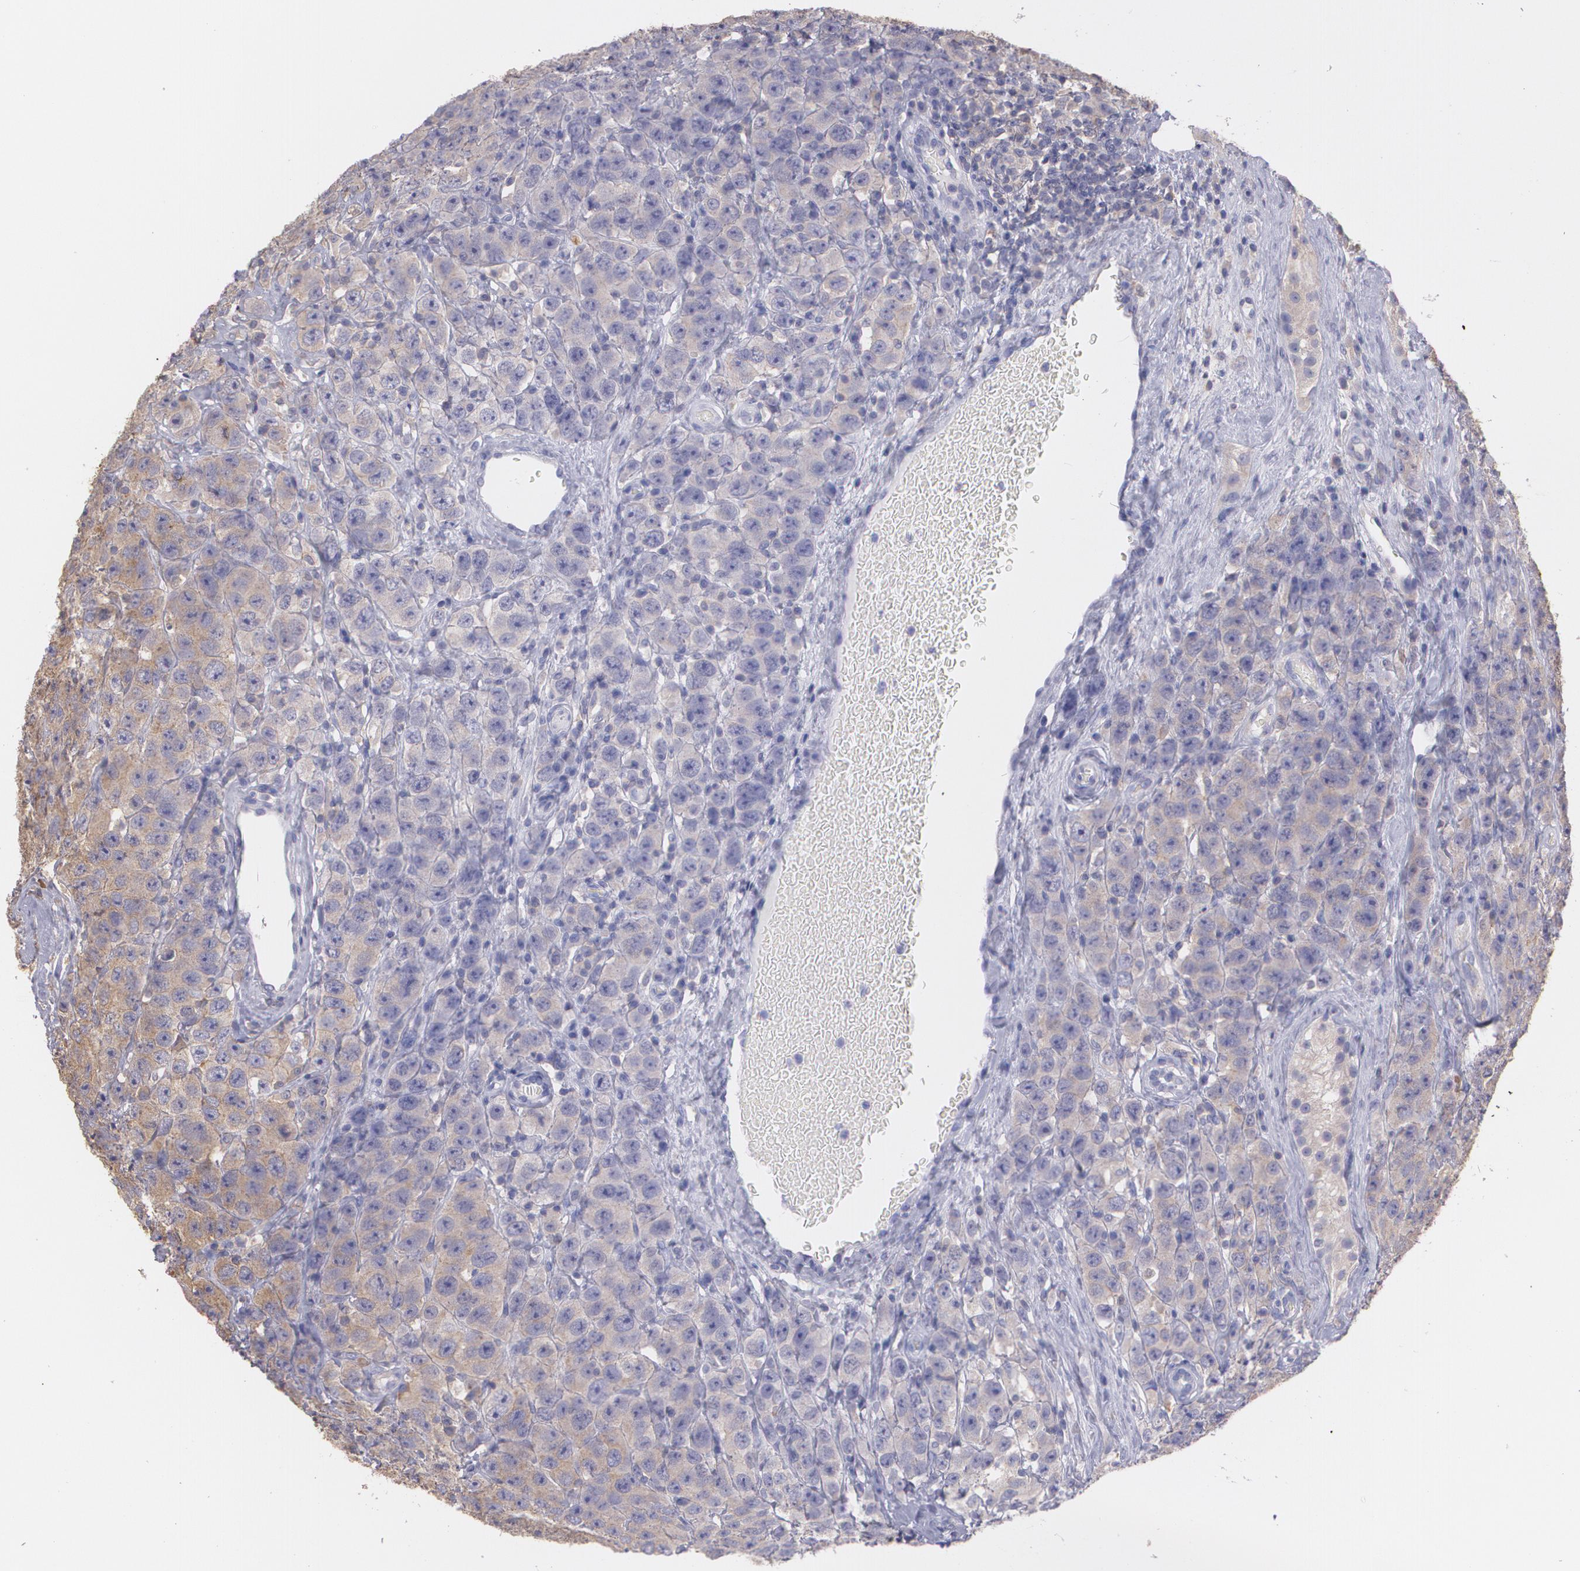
{"staining": {"intensity": "moderate", "quantity": ">75%", "location": "cytoplasmic/membranous"}, "tissue": "testis cancer", "cell_type": "Tumor cells", "image_type": "cancer", "snomed": [{"axis": "morphology", "description": "Seminoma, NOS"}, {"axis": "topography", "description": "Testis"}], "caption": "Moderate cytoplasmic/membranous protein expression is seen in approximately >75% of tumor cells in testis seminoma.", "gene": "ECE1", "patient": {"sex": "male", "age": 52}}